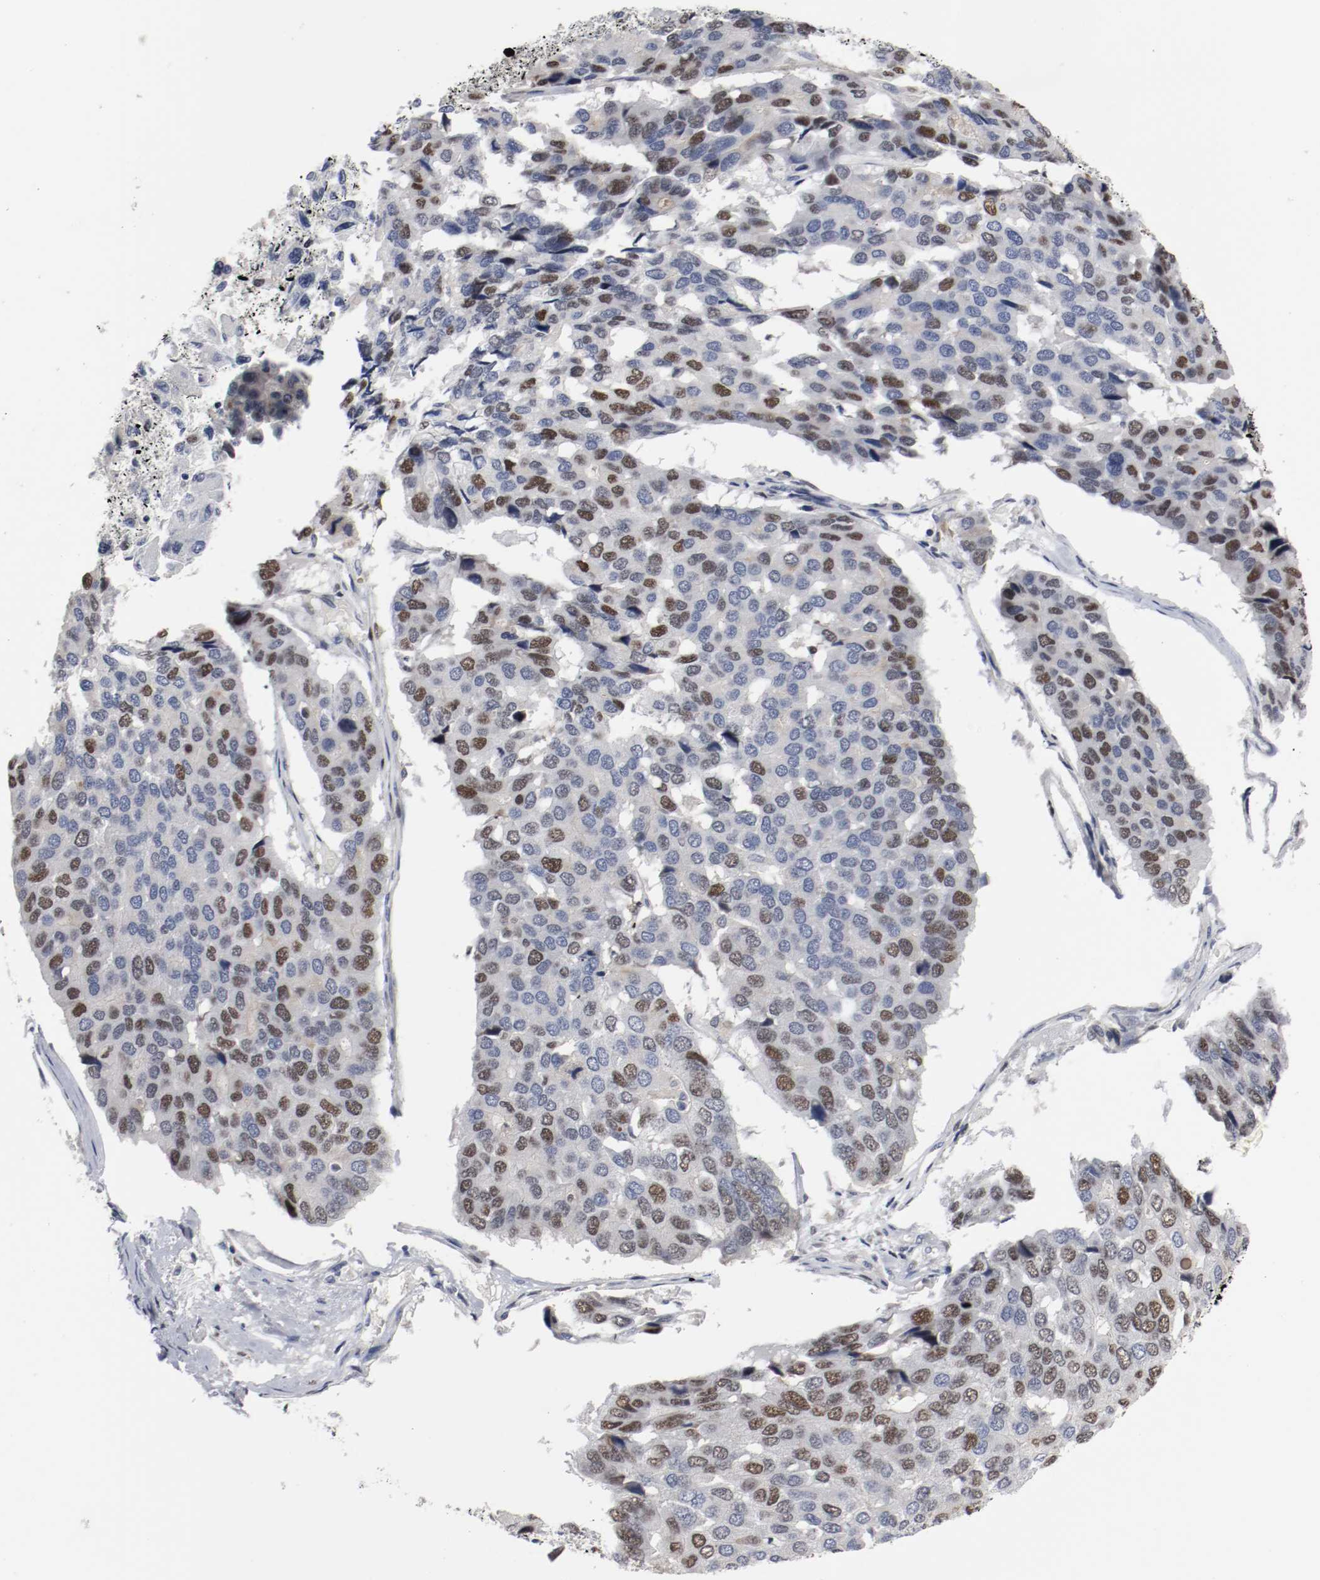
{"staining": {"intensity": "moderate", "quantity": "25%-75%", "location": "nuclear"}, "tissue": "pancreatic cancer", "cell_type": "Tumor cells", "image_type": "cancer", "snomed": [{"axis": "morphology", "description": "Adenocarcinoma, NOS"}, {"axis": "topography", "description": "Pancreas"}], "caption": "The image displays staining of pancreatic cancer (adenocarcinoma), revealing moderate nuclear protein positivity (brown color) within tumor cells. Using DAB (brown) and hematoxylin (blue) stains, captured at high magnification using brightfield microscopy.", "gene": "MCM6", "patient": {"sex": "male", "age": 50}}